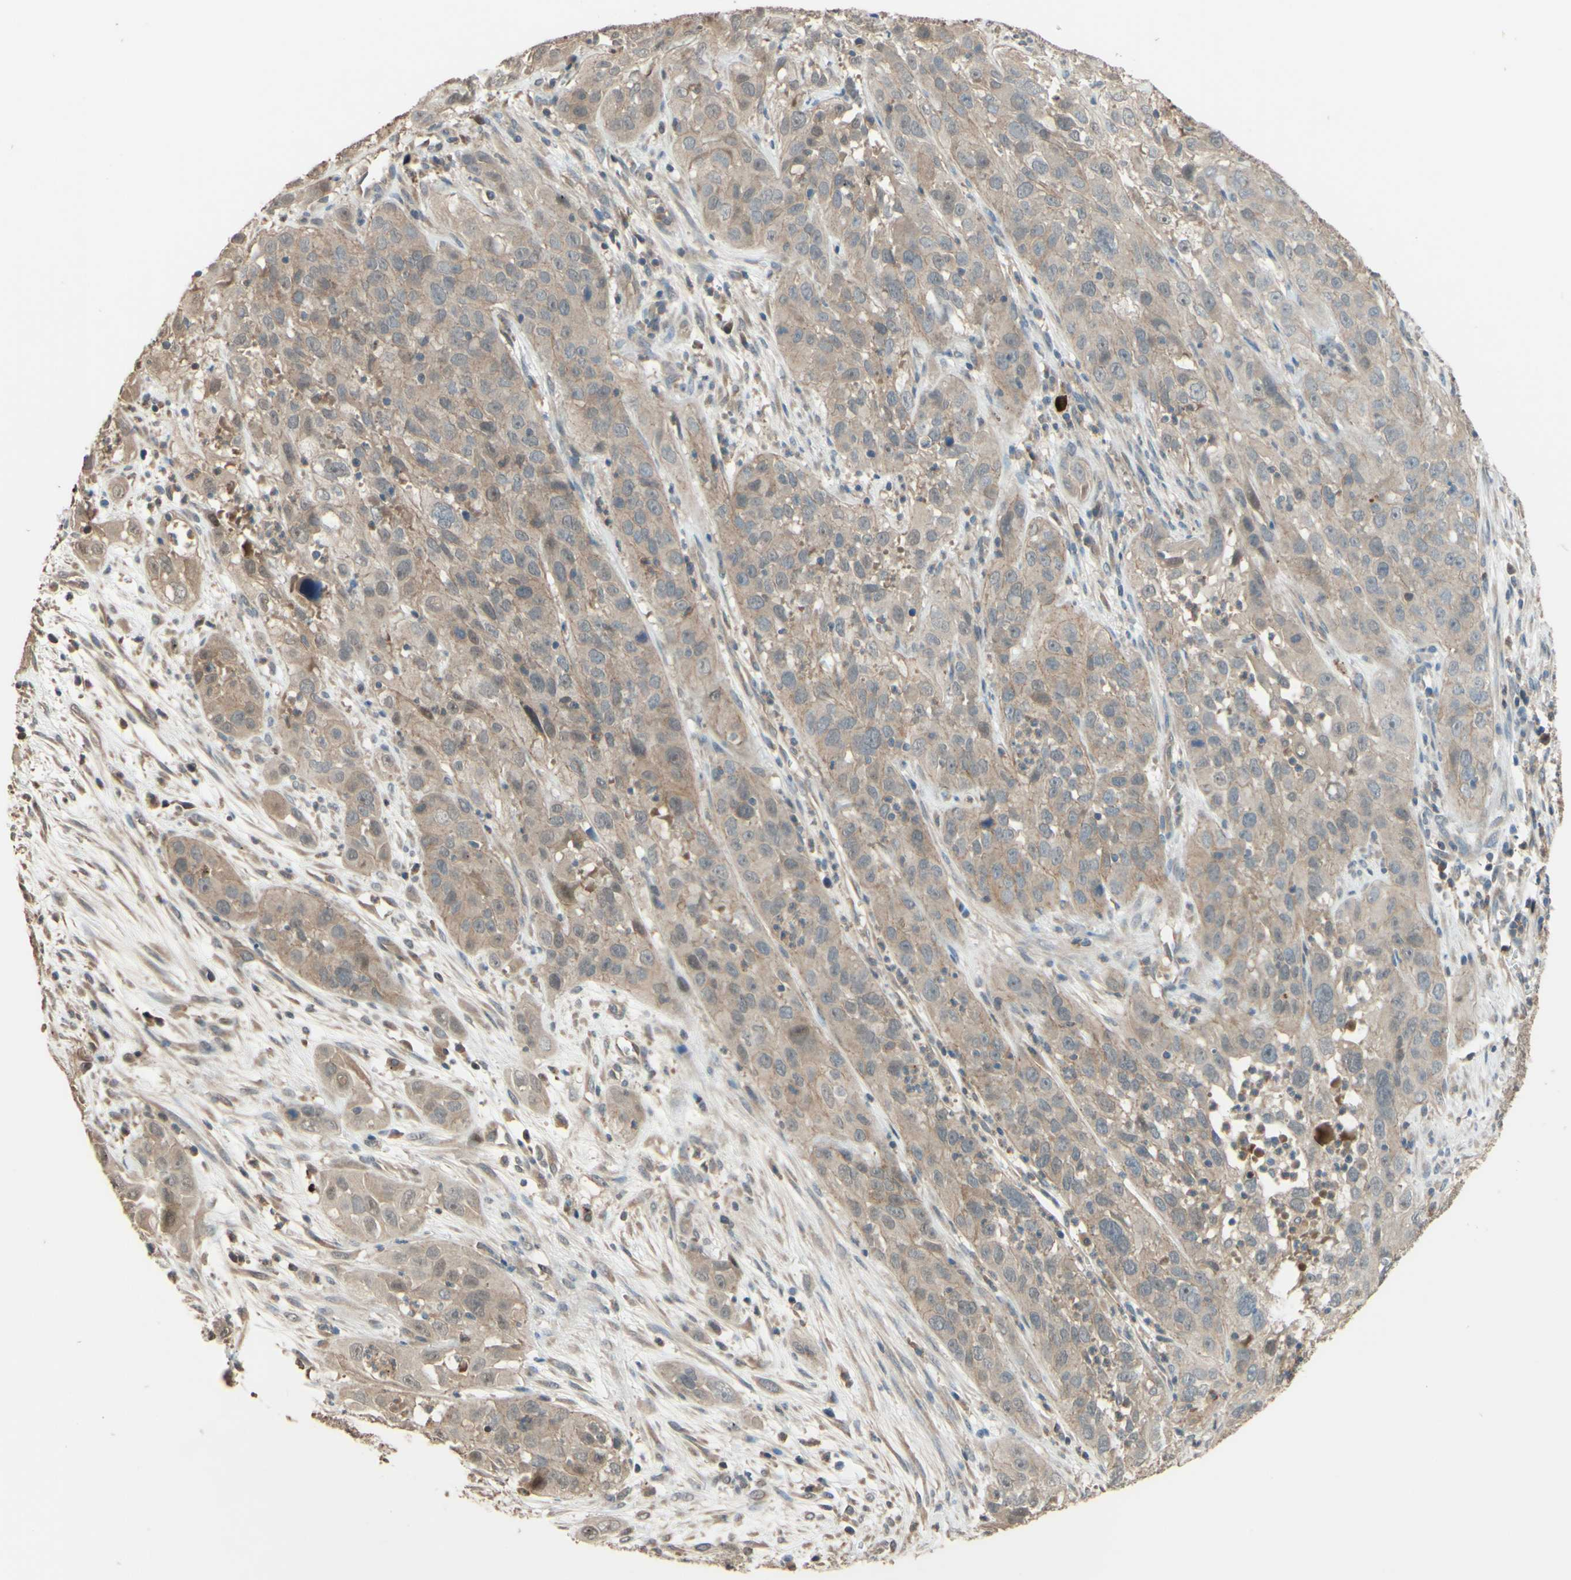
{"staining": {"intensity": "weak", "quantity": ">75%", "location": "cytoplasmic/membranous"}, "tissue": "cervical cancer", "cell_type": "Tumor cells", "image_type": "cancer", "snomed": [{"axis": "morphology", "description": "Squamous cell carcinoma, NOS"}, {"axis": "topography", "description": "Cervix"}], "caption": "Immunohistochemistry micrograph of neoplastic tissue: cervical cancer stained using IHC shows low levels of weak protein expression localized specifically in the cytoplasmic/membranous of tumor cells, appearing as a cytoplasmic/membranous brown color.", "gene": "SMIM19", "patient": {"sex": "female", "age": 32}}